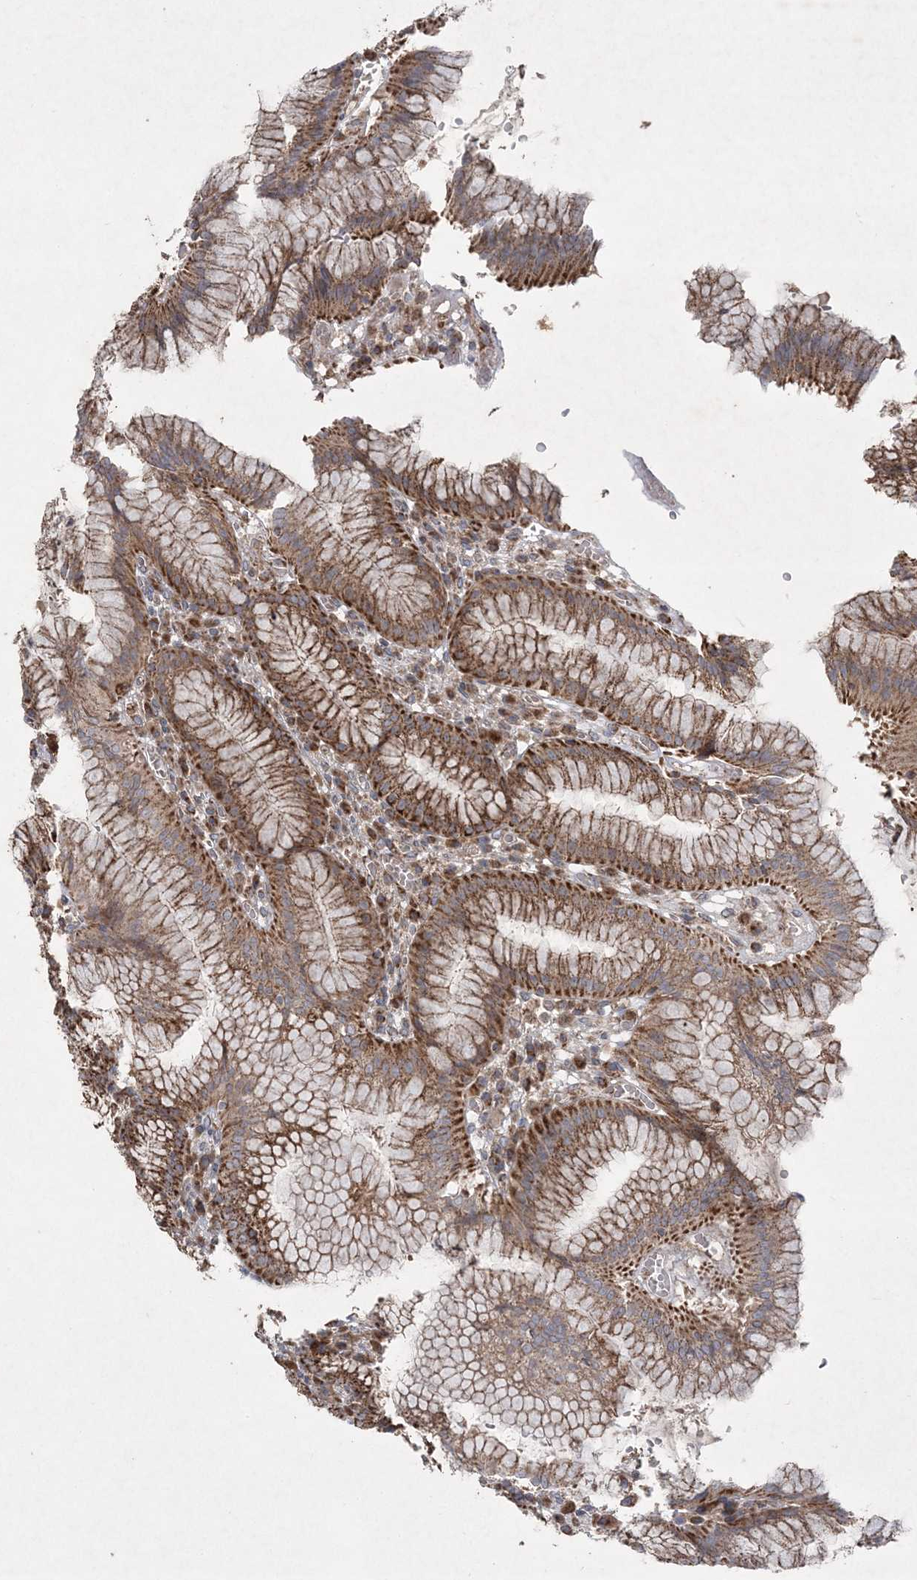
{"staining": {"intensity": "strong", "quantity": ">75%", "location": "cytoplasmic/membranous"}, "tissue": "stomach", "cell_type": "Glandular cells", "image_type": "normal", "snomed": [{"axis": "morphology", "description": "Normal tissue, NOS"}, {"axis": "topography", "description": "Stomach"}], "caption": "A photomicrograph showing strong cytoplasmic/membranous expression in about >75% of glandular cells in normal stomach, as visualized by brown immunohistochemical staining.", "gene": "LRPPRC", "patient": {"sex": "male", "age": 55}}